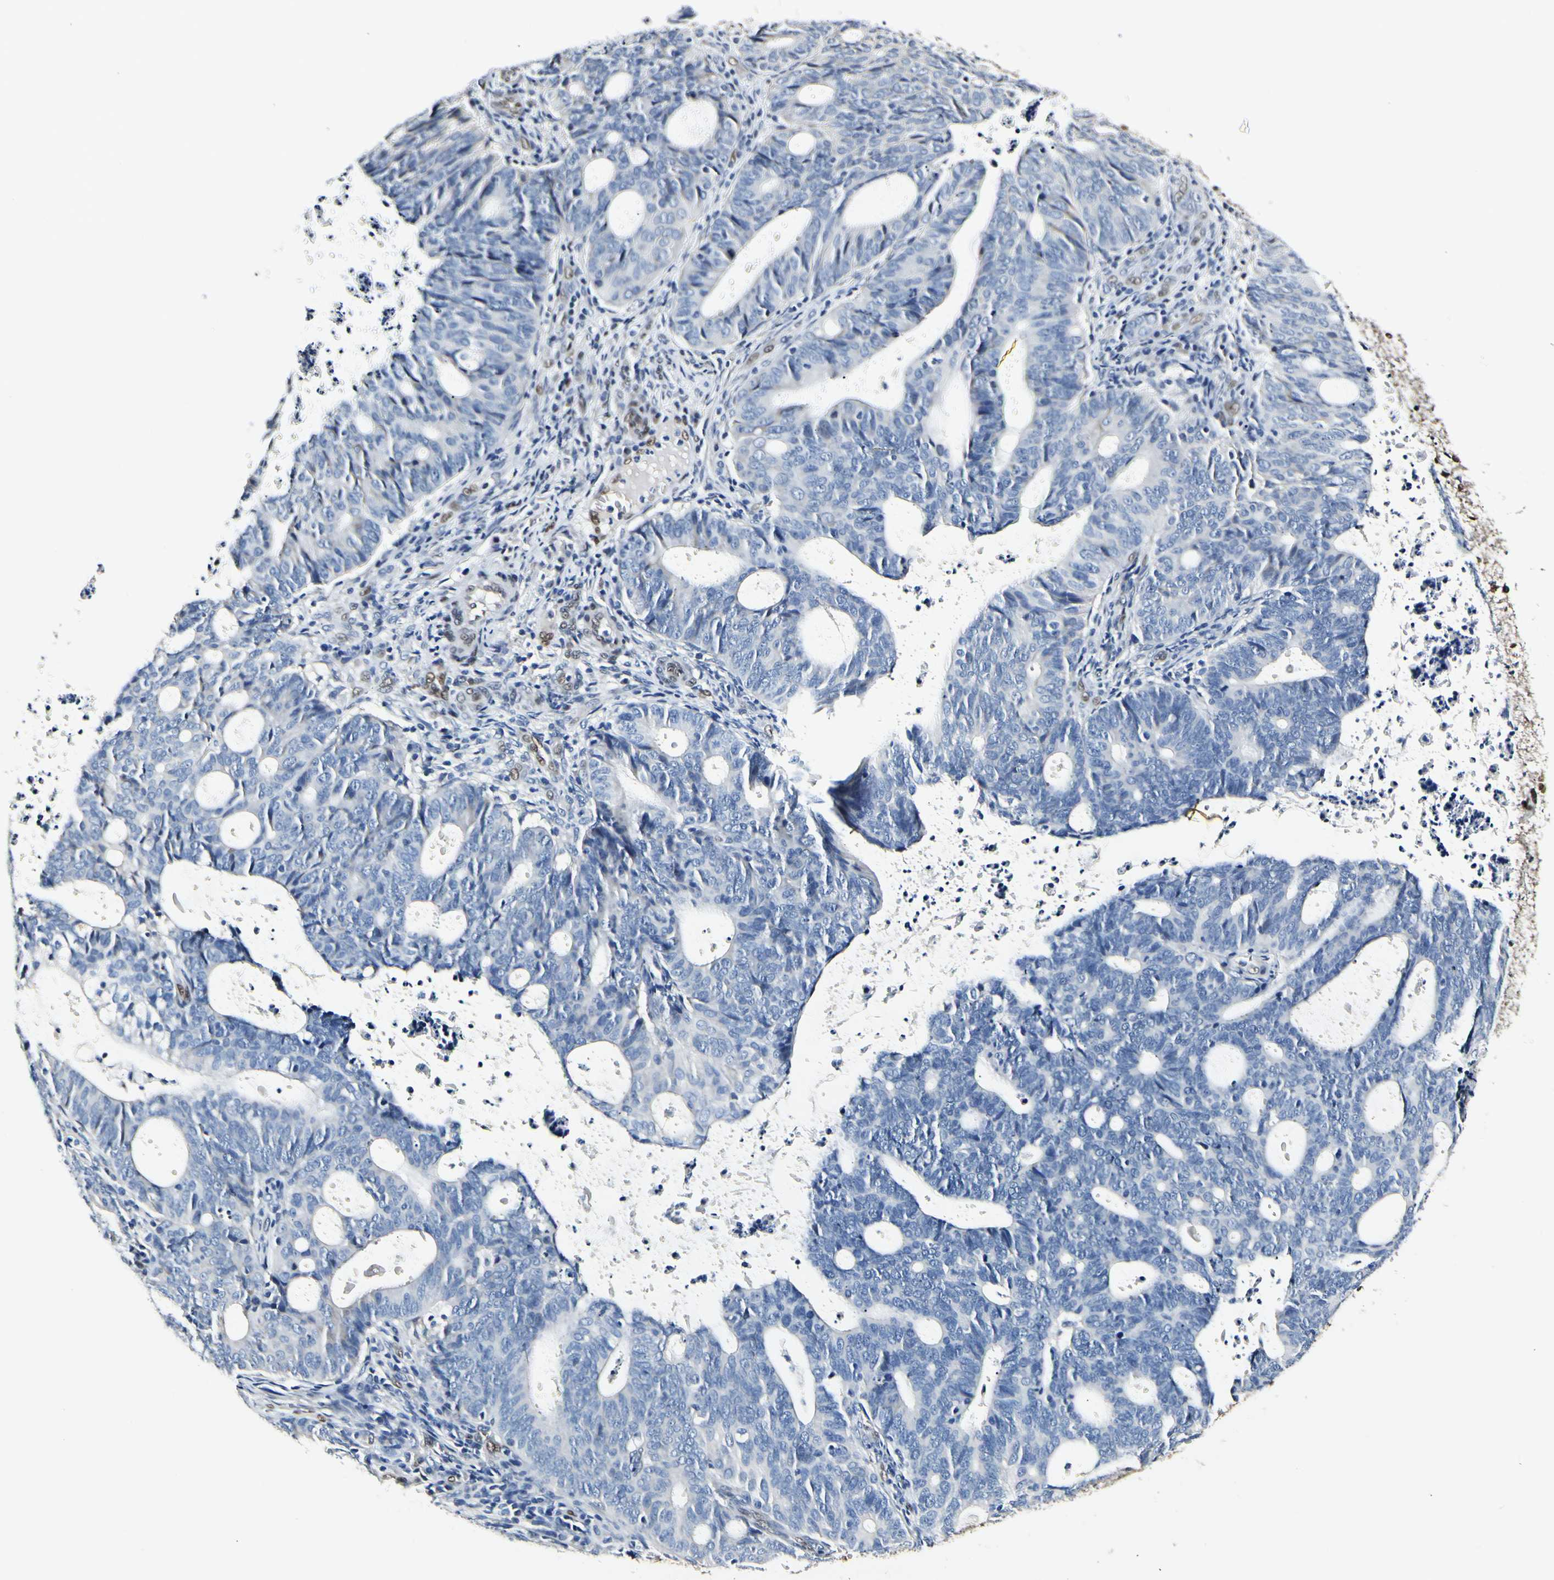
{"staining": {"intensity": "negative", "quantity": "none", "location": "none"}, "tissue": "endometrial cancer", "cell_type": "Tumor cells", "image_type": "cancer", "snomed": [{"axis": "morphology", "description": "Adenocarcinoma, NOS"}, {"axis": "topography", "description": "Uterus"}], "caption": "High power microscopy histopathology image of an immunohistochemistry (IHC) micrograph of endometrial cancer, revealing no significant staining in tumor cells.", "gene": "NFIA", "patient": {"sex": "female", "age": 83}}